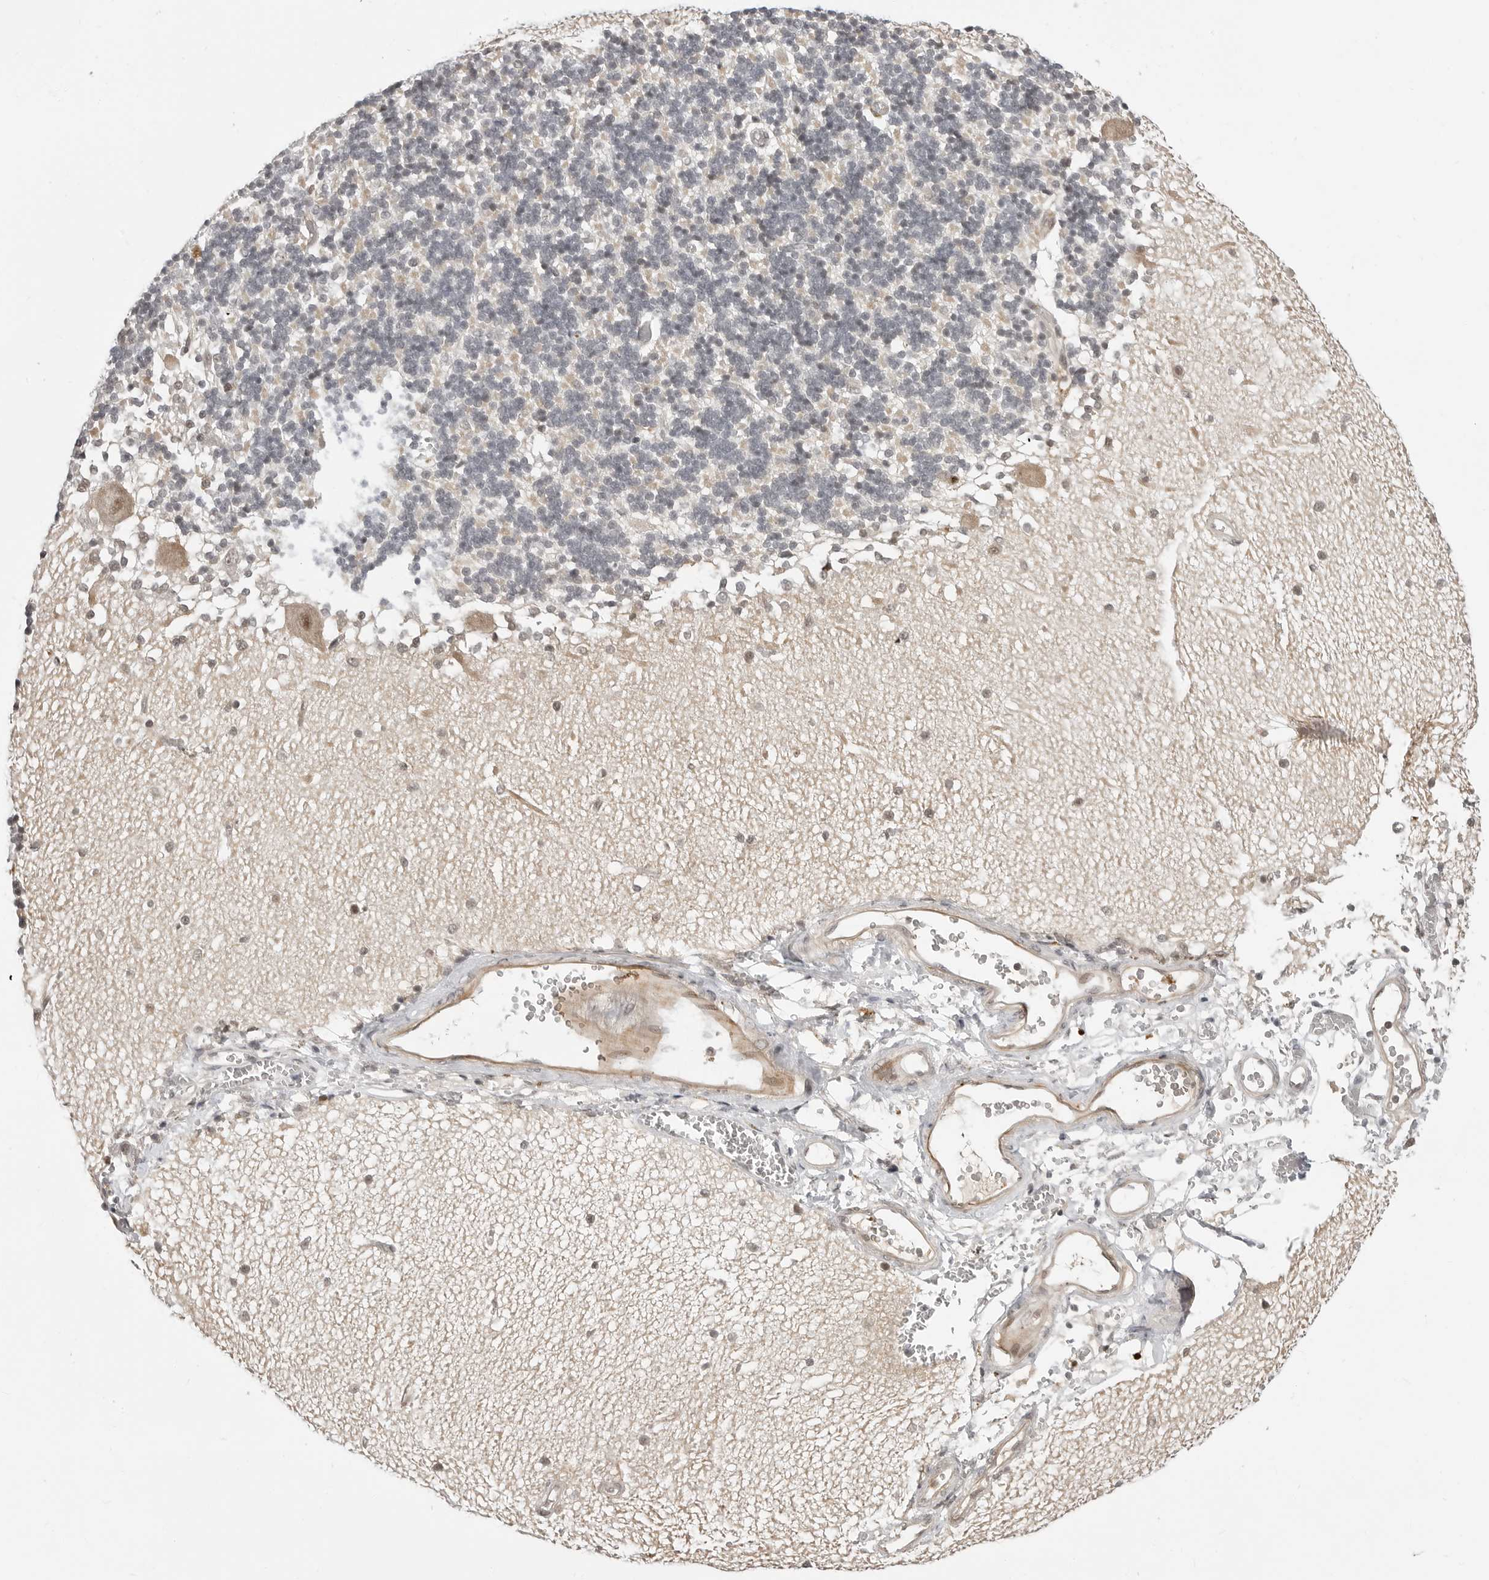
{"staining": {"intensity": "weak", "quantity": "<25%", "location": "nuclear"}, "tissue": "cerebellum", "cell_type": "Cells in granular layer", "image_type": "normal", "snomed": [{"axis": "morphology", "description": "Normal tissue, NOS"}, {"axis": "topography", "description": "Cerebellum"}], "caption": "An IHC histopathology image of benign cerebellum is shown. There is no staining in cells in granular layer of cerebellum.", "gene": "C8orf33", "patient": {"sex": "male", "age": 37}}